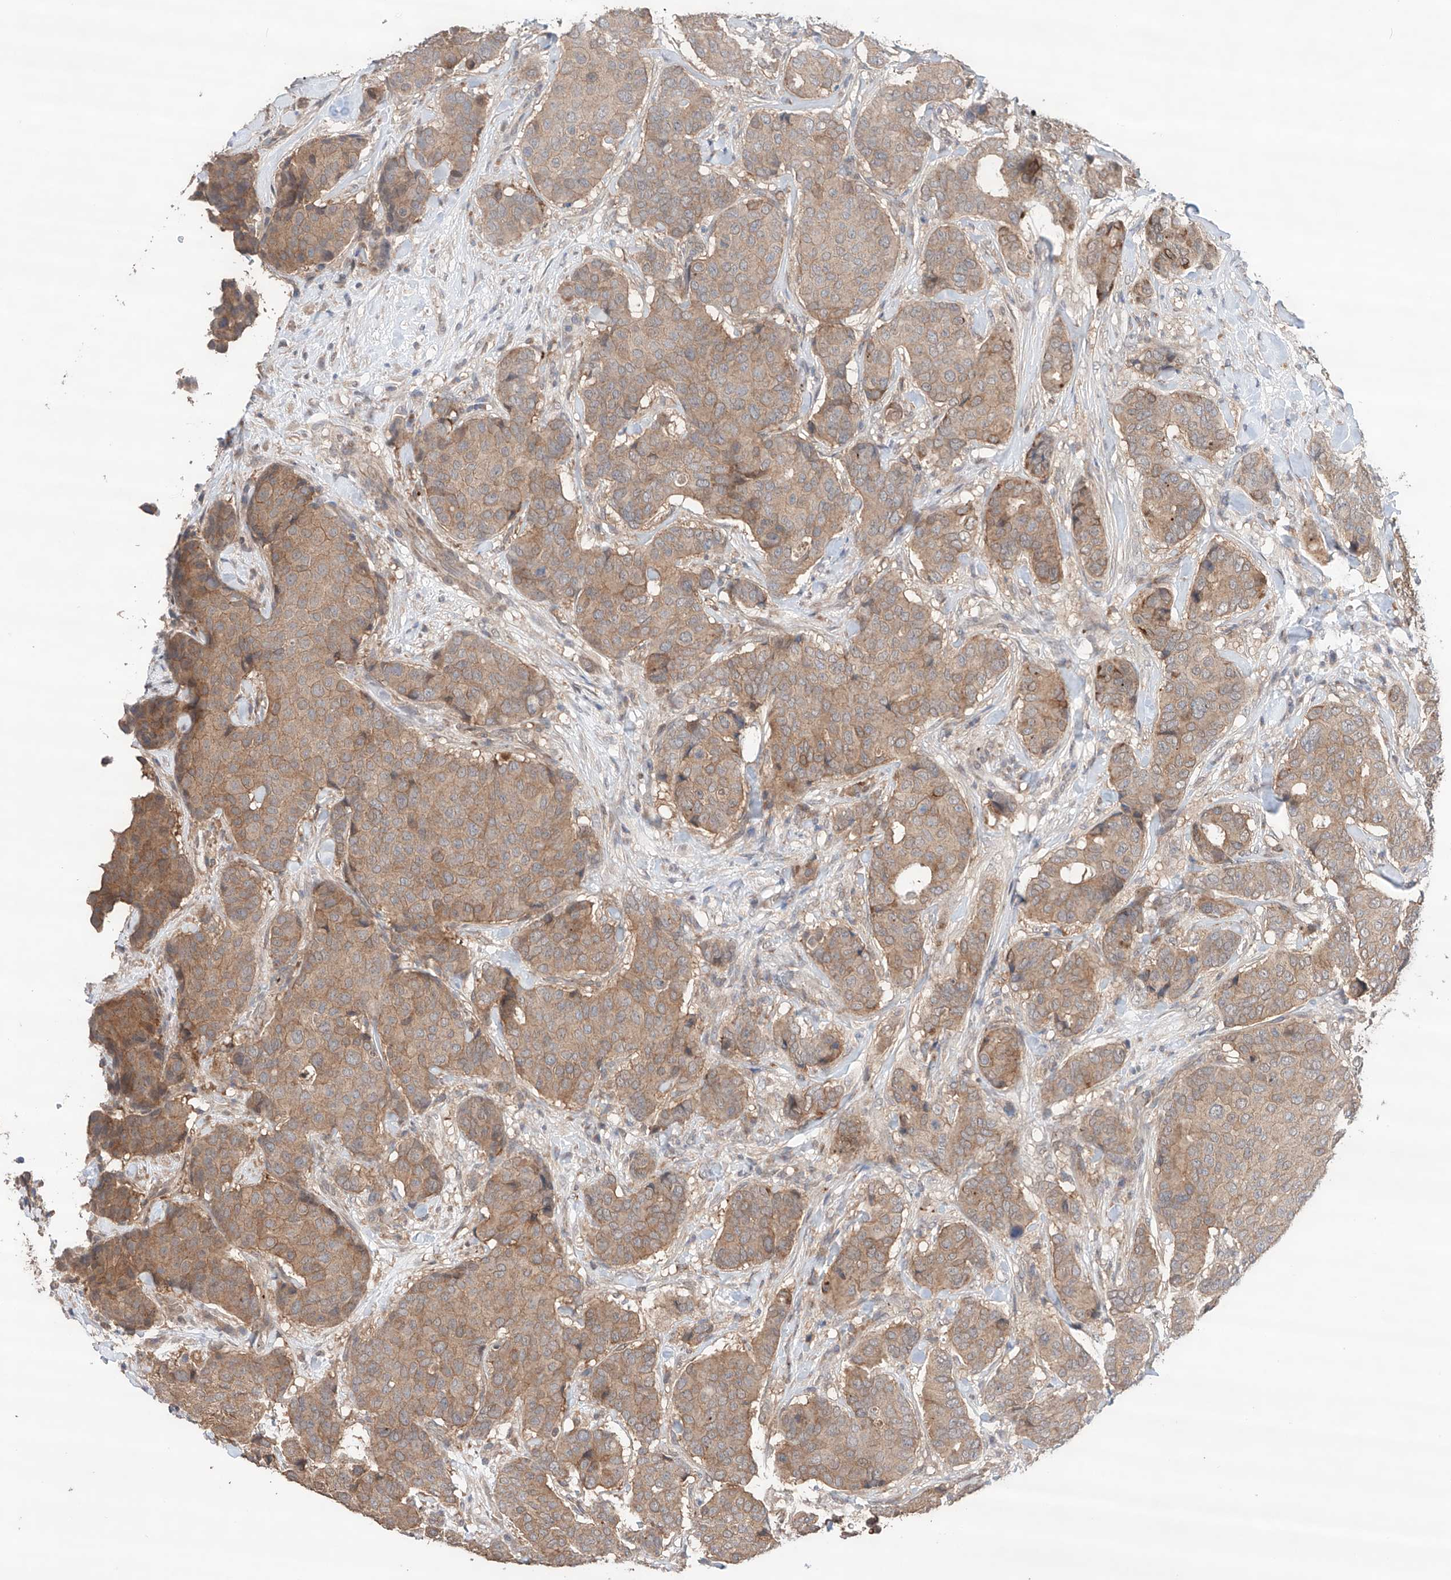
{"staining": {"intensity": "moderate", "quantity": ">75%", "location": "cytoplasmic/membranous"}, "tissue": "breast cancer", "cell_type": "Tumor cells", "image_type": "cancer", "snomed": [{"axis": "morphology", "description": "Duct carcinoma"}, {"axis": "topography", "description": "Breast"}], "caption": "Moderate cytoplasmic/membranous staining for a protein is seen in approximately >75% of tumor cells of breast cancer (intraductal carcinoma) using immunohistochemistry (IHC).", "gene": "ZFHX2", "patient": {"sex": "female", "age": 75}}